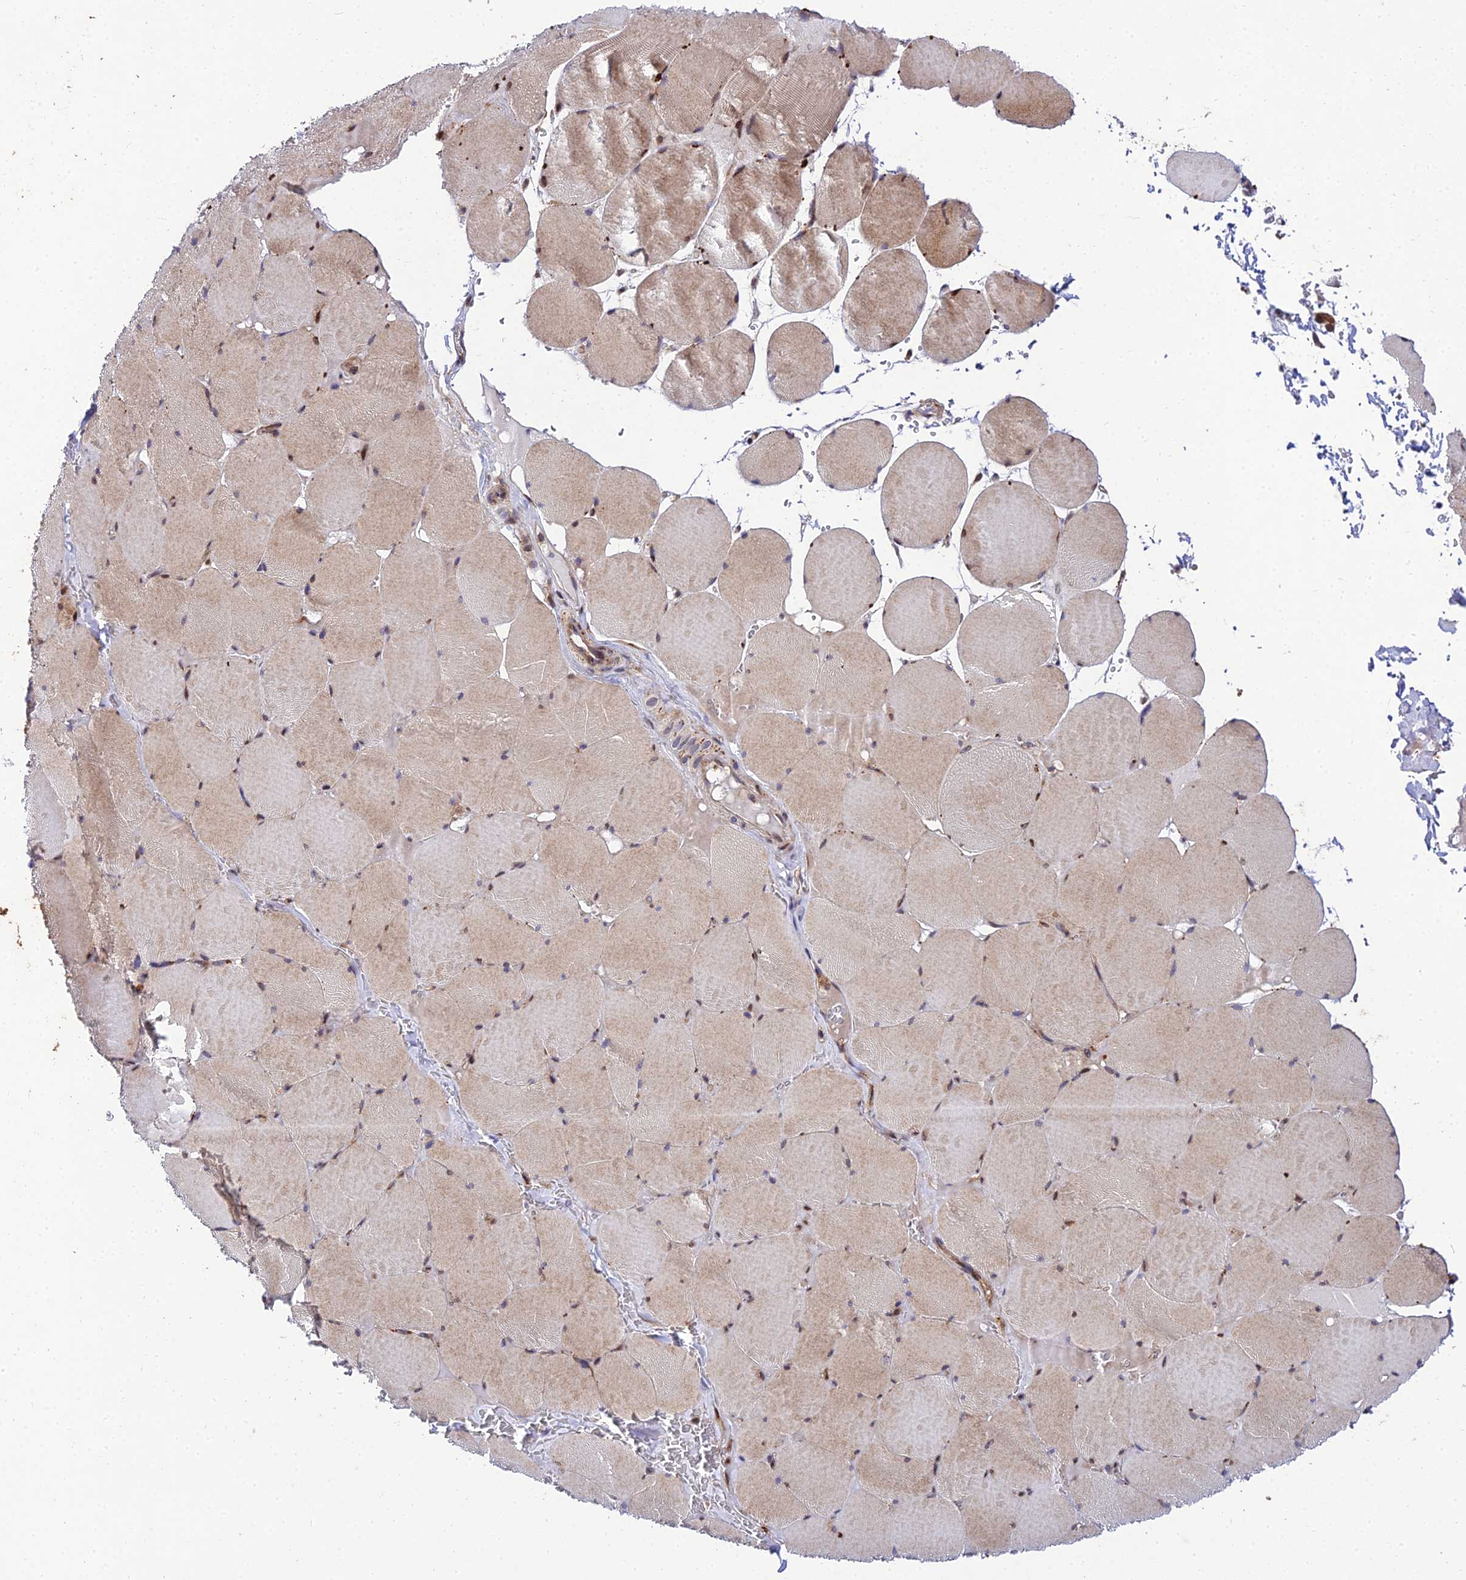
{"staining": {"intensity": "weak", "quantity": ">75%", "location": "cytoplasmic/membranous"}, "tissue": "skeletal muscle", "cell_type": "Myocytes", "image_type": "normal", "snomed": [{"axis": "morphology", "description": "Normal tissue, NOS"}, {"axis": "topography", "description": "Skeletal muscle"}, {"axis": "topography", "description": "Head-Neck"}], "caption": "The immunohistochemical stain highlights weak cytoplasmic/membranous expression in myocytes of unremarkable skeletal muscle.", "gene": "MKKS", "patient": {"sex": "male", "age": 66}}